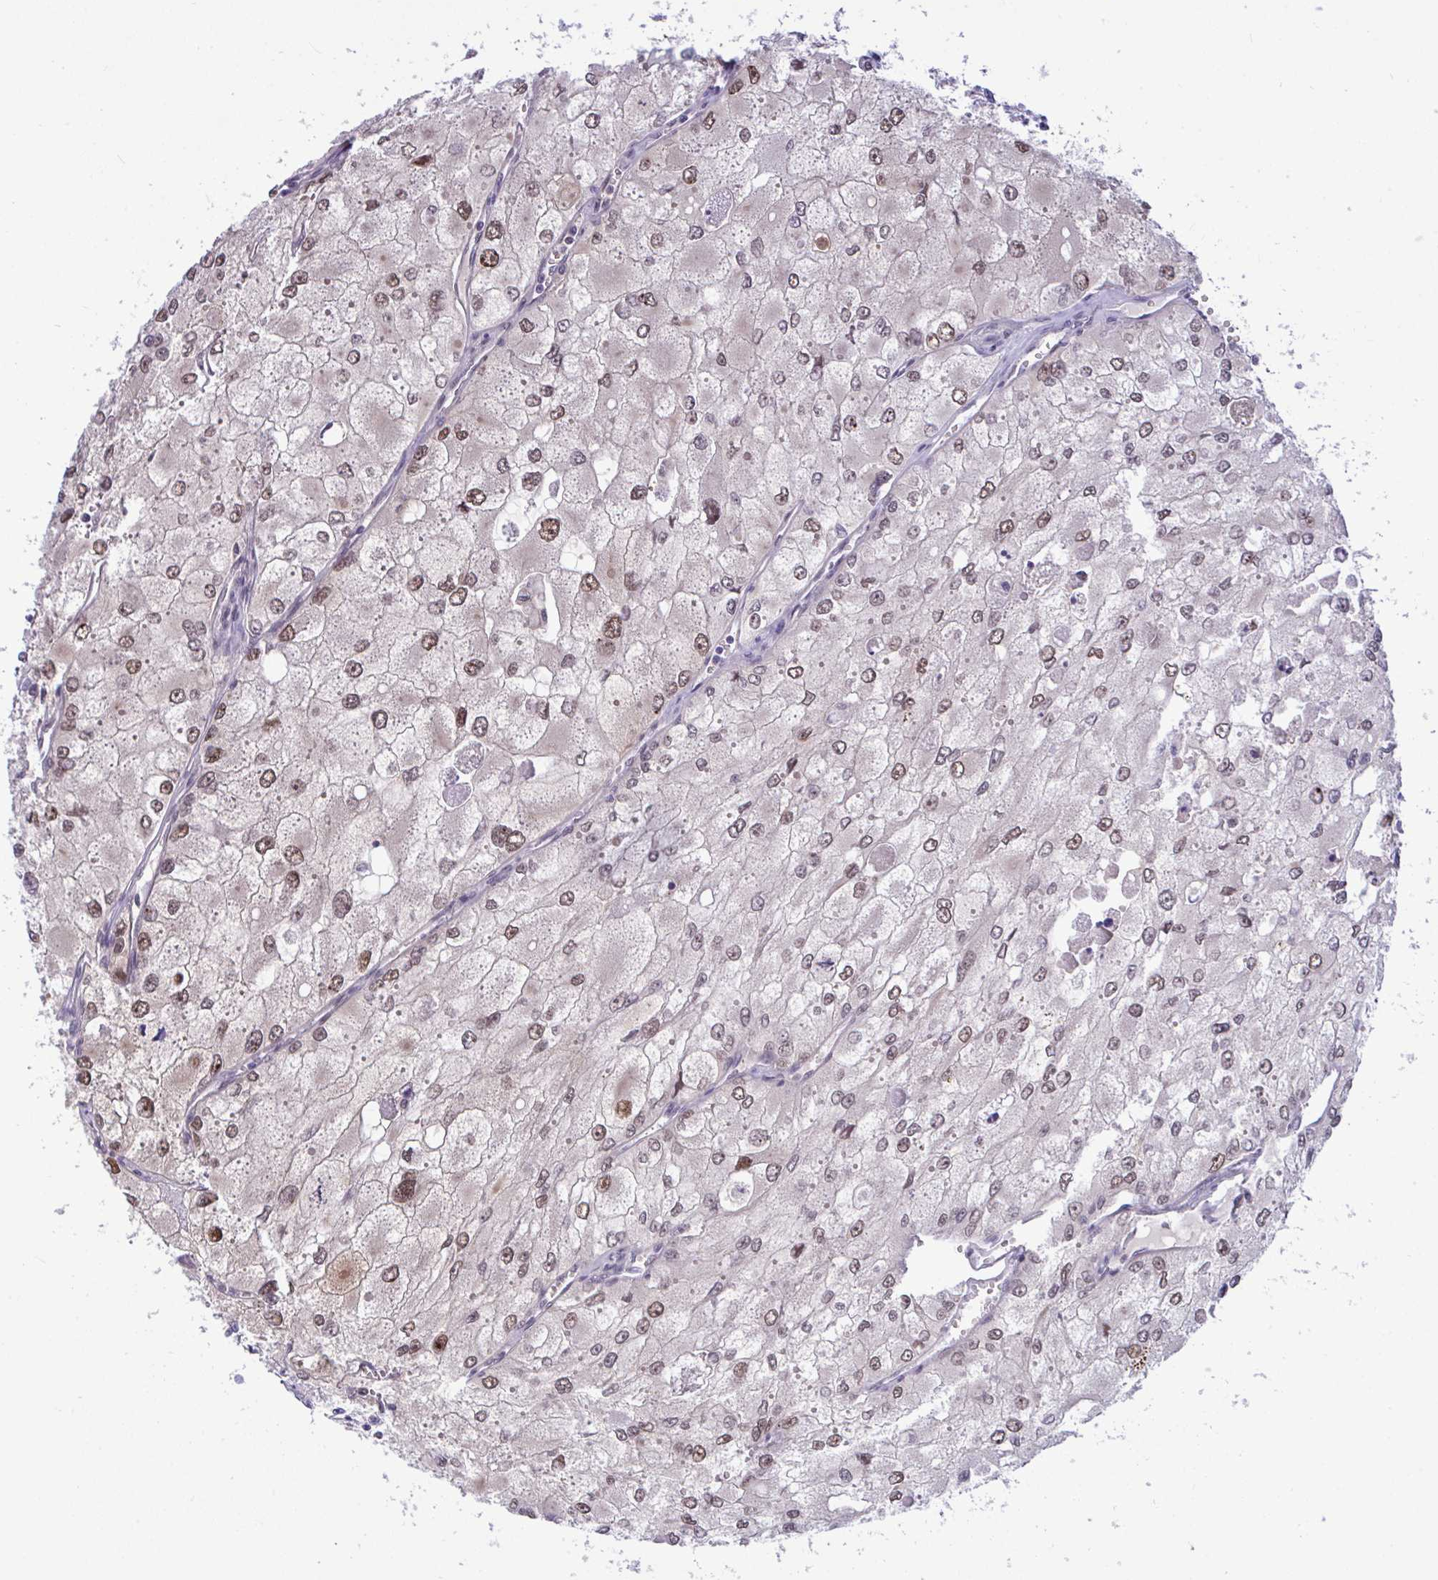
{"staining": {"intensity": "weak", "quantity": ">75%", "location": "nuclear"}, "tissue": "renal cancer", "cell_type": "Tumor cells", "image_type": "cancer", "snomed": [{"axis": "morphology", "description": "Adenocarcinoma, NOS"}, {"axis": "topography", "description": "Kidney"}], "caption": "This image displays immunohistochemistry staining of renal adenocarcinoma, with low weak nuclear positivity in approximately >75% of tumor cells.", "gene": "ZNF485", "patient": {"sex": "female", "age": 70}}